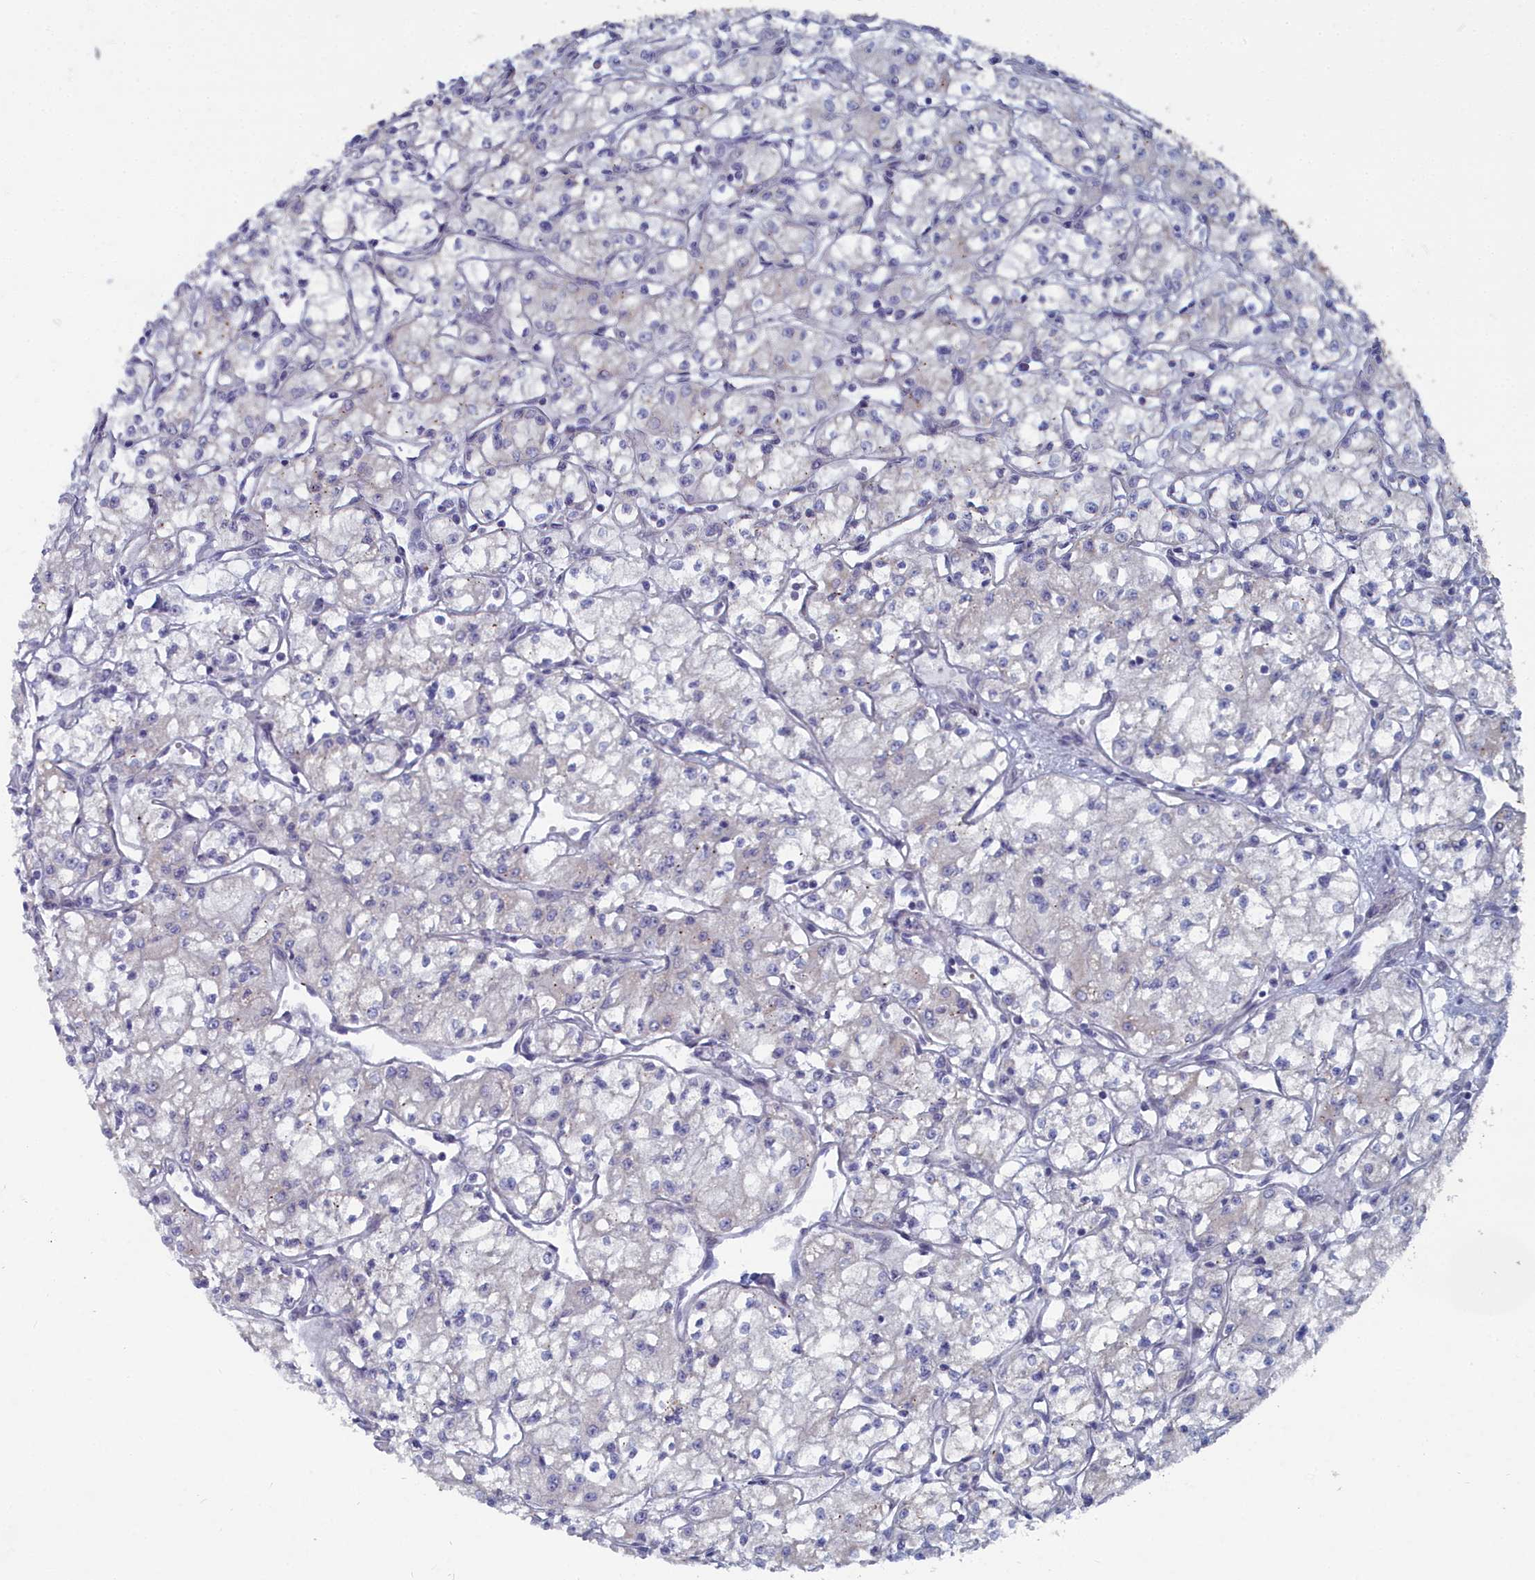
{"staining": {"intensity": "negative", "quantity": "none", "location": "none"}, "tissue": "renal cancer", "cell_type": "Tumor cells", "image_type": "cancer", "snomed": [{"axis": "morphology", "description": "Adenocarcinoma, NOS"}, {"axis": "topography", "description": "Kidney"}], "caption": "This is a micrograph of immunohistochemistry (IHC) staining of renal cancer (adenocarcinoma), which shows no expression in tumor cells.", "gene": "SHISAL2A", "patient": {"sex": "male", "age": 59}}